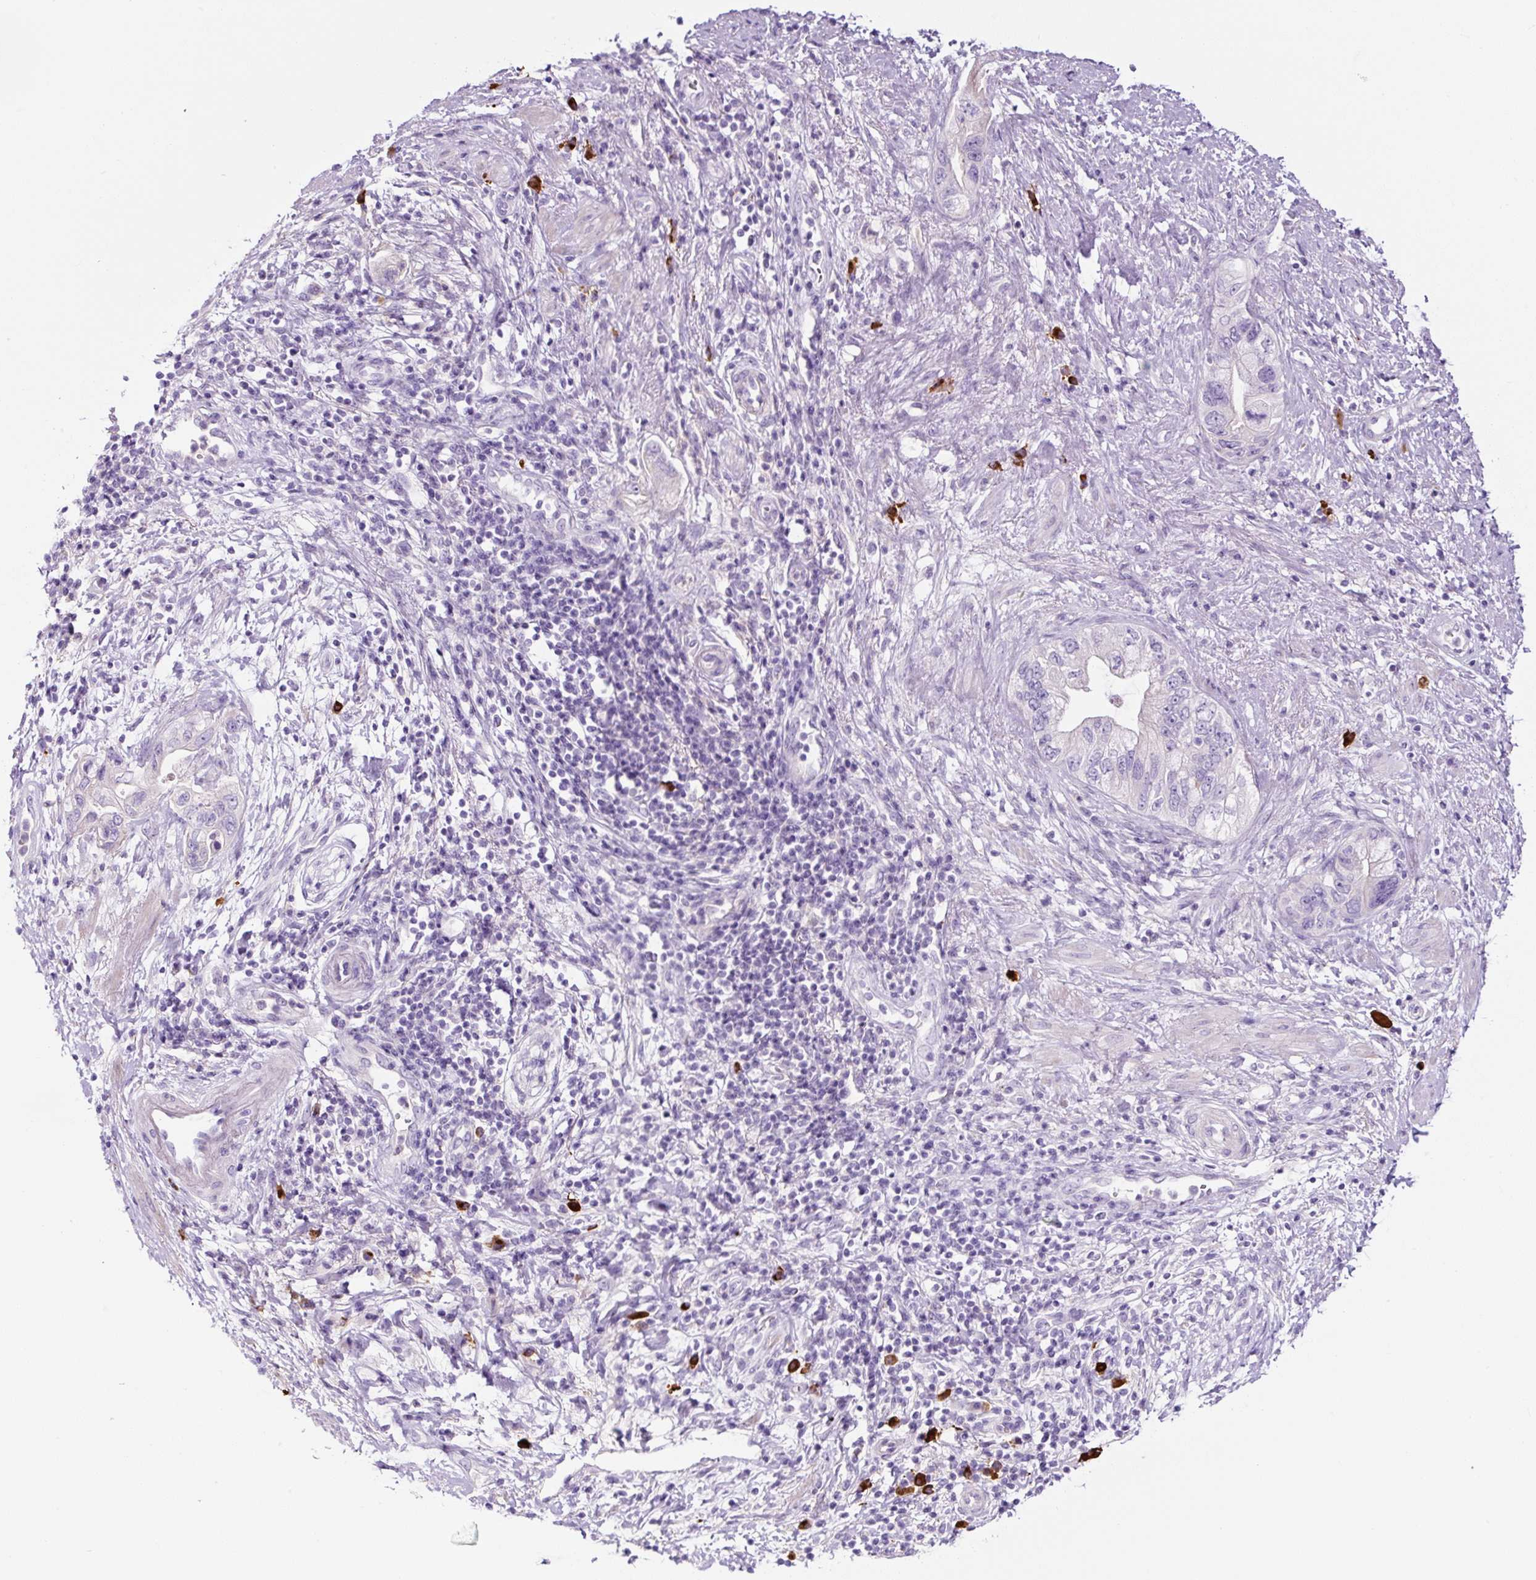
{"staining": {"intensity": "negative", "quantity": "none", "location": "none"}, "tissue": "pancreatic cancer", "cell_type": "Tumor cells", "image_type": "cancer", "snomed": [{"axis": "morphology", "description": "Adenocarcinoma, NOS"}, {"axis": "topography", "description": "Pancreas"}], "caption": "DAB (3,3'-diaminobenzidine) immunohistochemical staining of pancreatic cancer (adenocarcinoma) exhibits no significant positivity in tumor cells.", "gene": "RNF212B", "patient": {"sex": "female", "age": 73}}